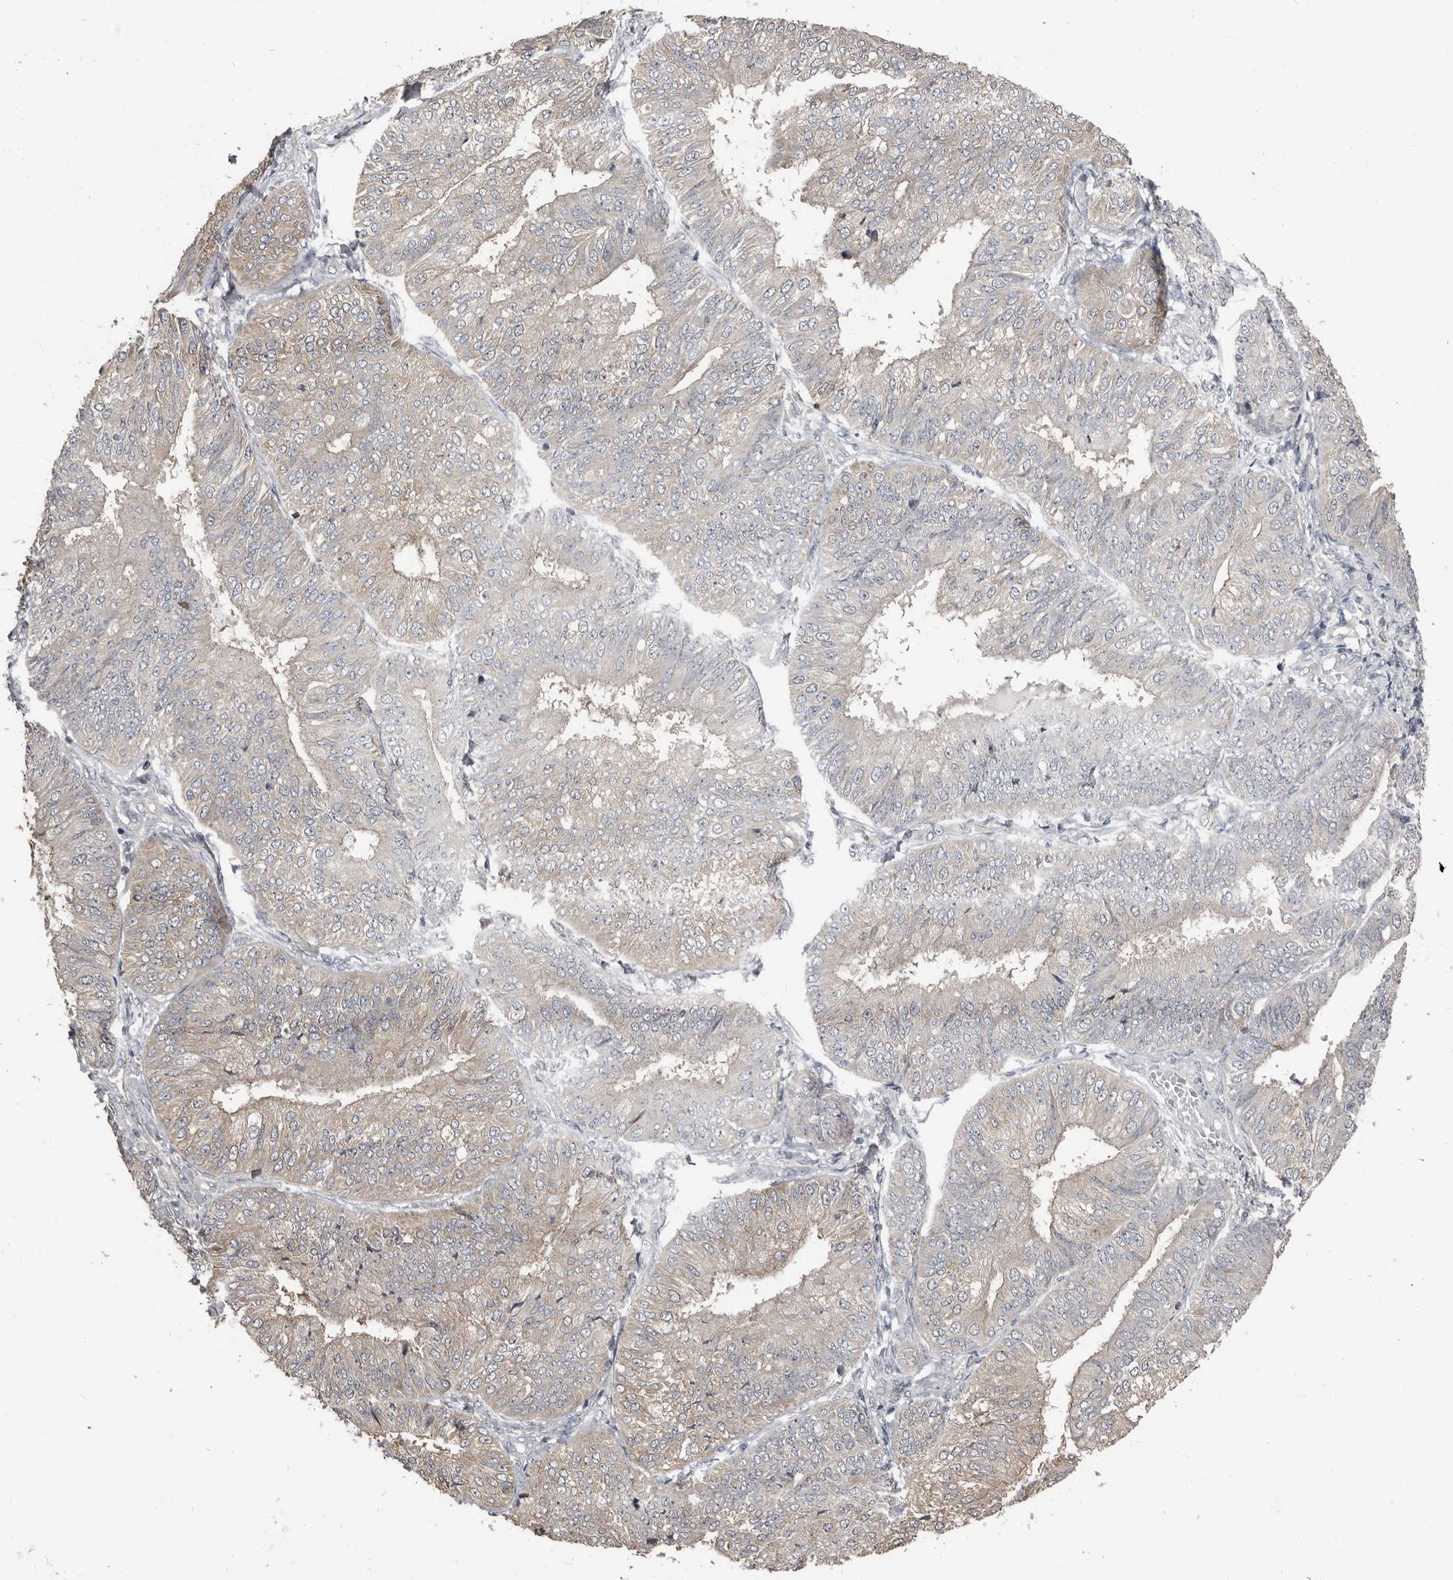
{"staining": {"intensity": "weak", "quantity": "25%-75%", "location": "cytoplasmic/membranous"}, "tissue": "endometrial cancer", "cell_type": "Tumor cells", "image_type": "cancer", "snomed": [{"axis": "morphology", "description": "Adenocarcinoma, NOS"}, {"axis": "topography", "description": "Endometrium"}], "caption": "IHC of human endometrial cancer exhibits low levels of weak cytoplasmic/membranous staining in approximately 25%-75% of tumor cells.", "gene": "KCNJ8", "patient": {"sex": "female", "age": 58}}